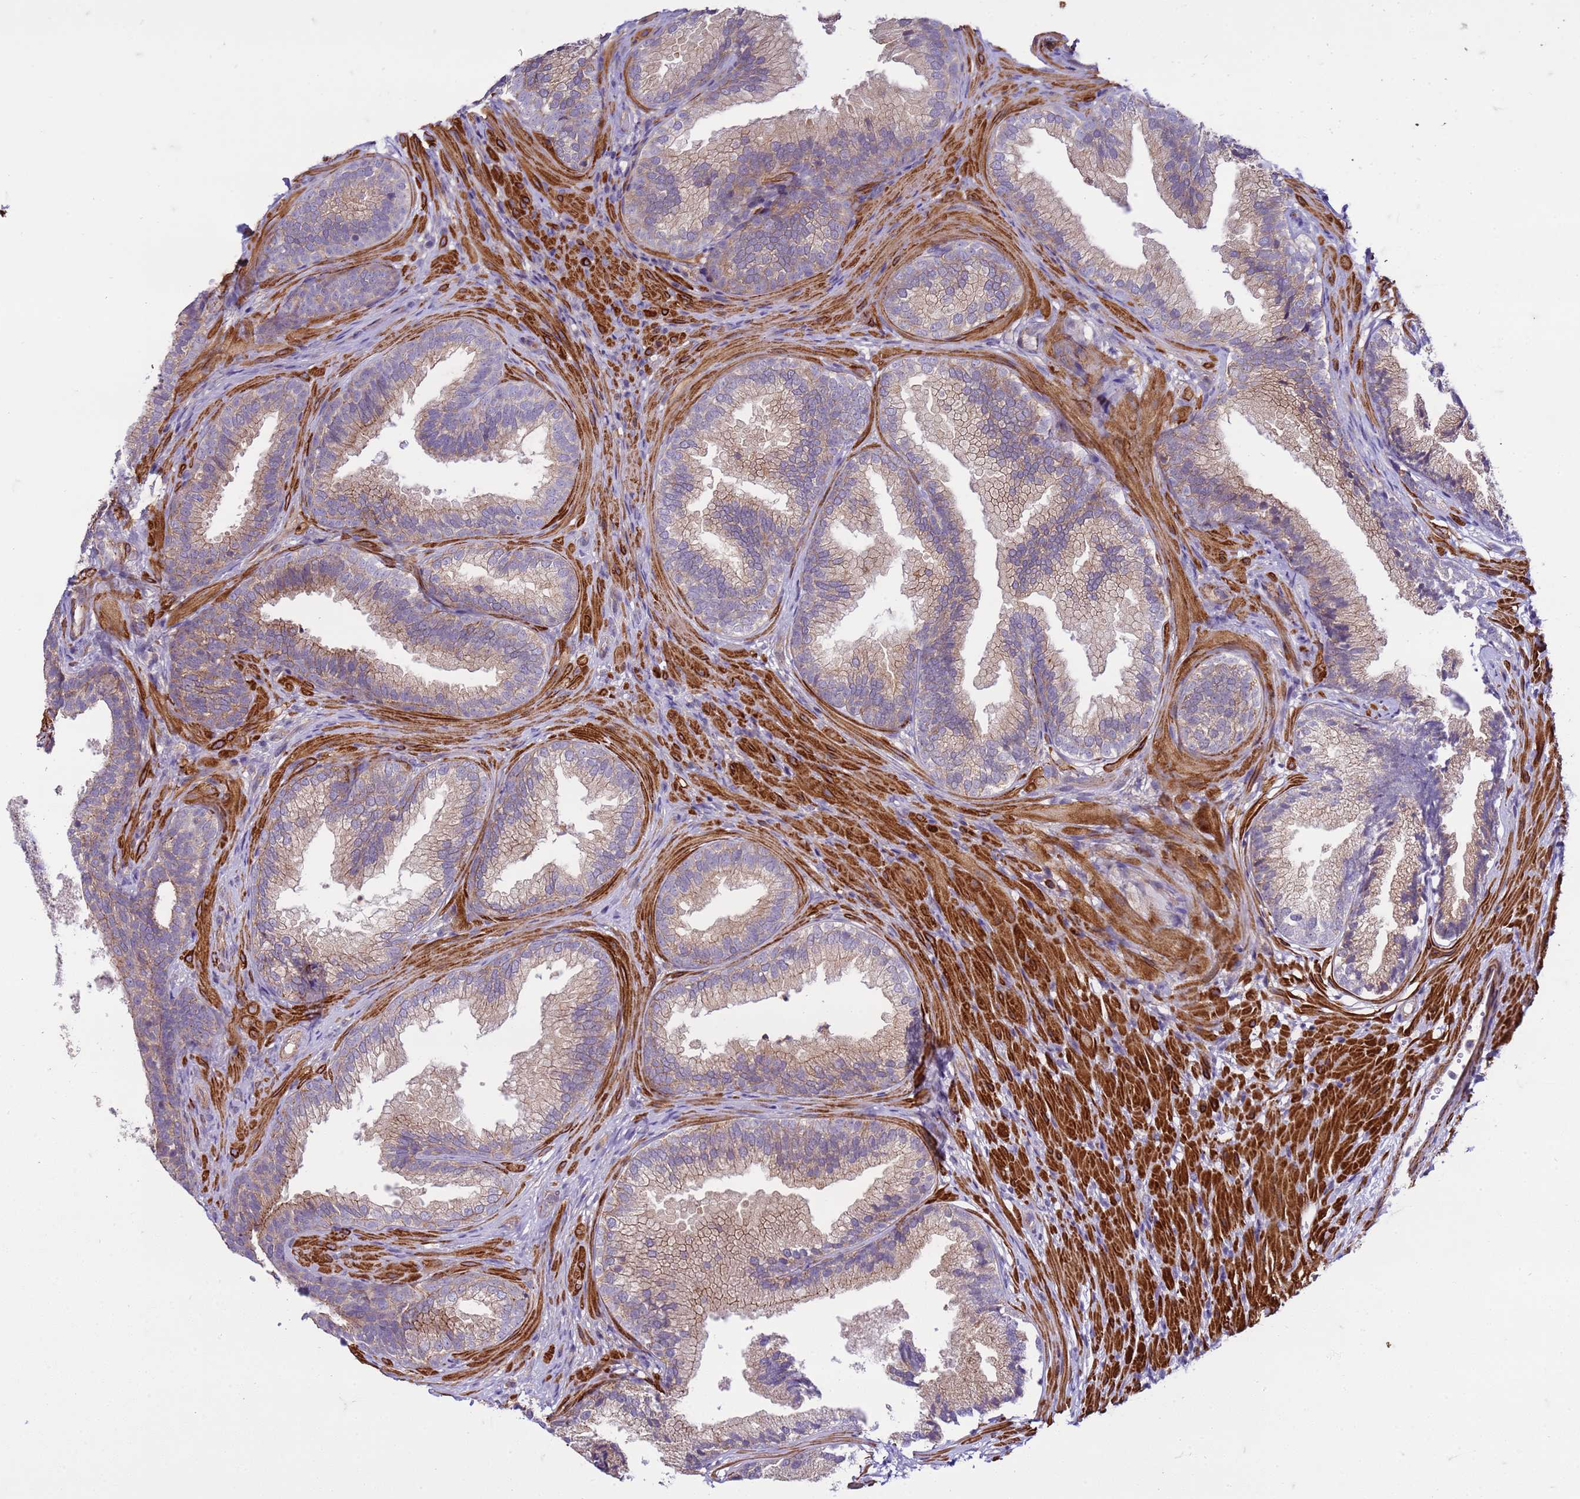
{"staining": {"intensity": "moderate", "quantity": ">75%", "location": "cytoplasmic/membranous"}, "tissue": "prostate", "cell_type": "Glandular cells", "image_type": "normal", "snomed": [{"axis": "morphology", "description": "Normal tissue, NOS"}, {"axis": "topography", "description": "Prostate"}], "caption": "Glandular cells show medium levels of moderate cytoplasmic/membranous positivity in approximately >75% of cells in benign human prostate. (brown staining indicates protein expression, while blue staining denotes nuclei).", "gene": "GEN1", "patient": {"sex": "male", "age": 76}}